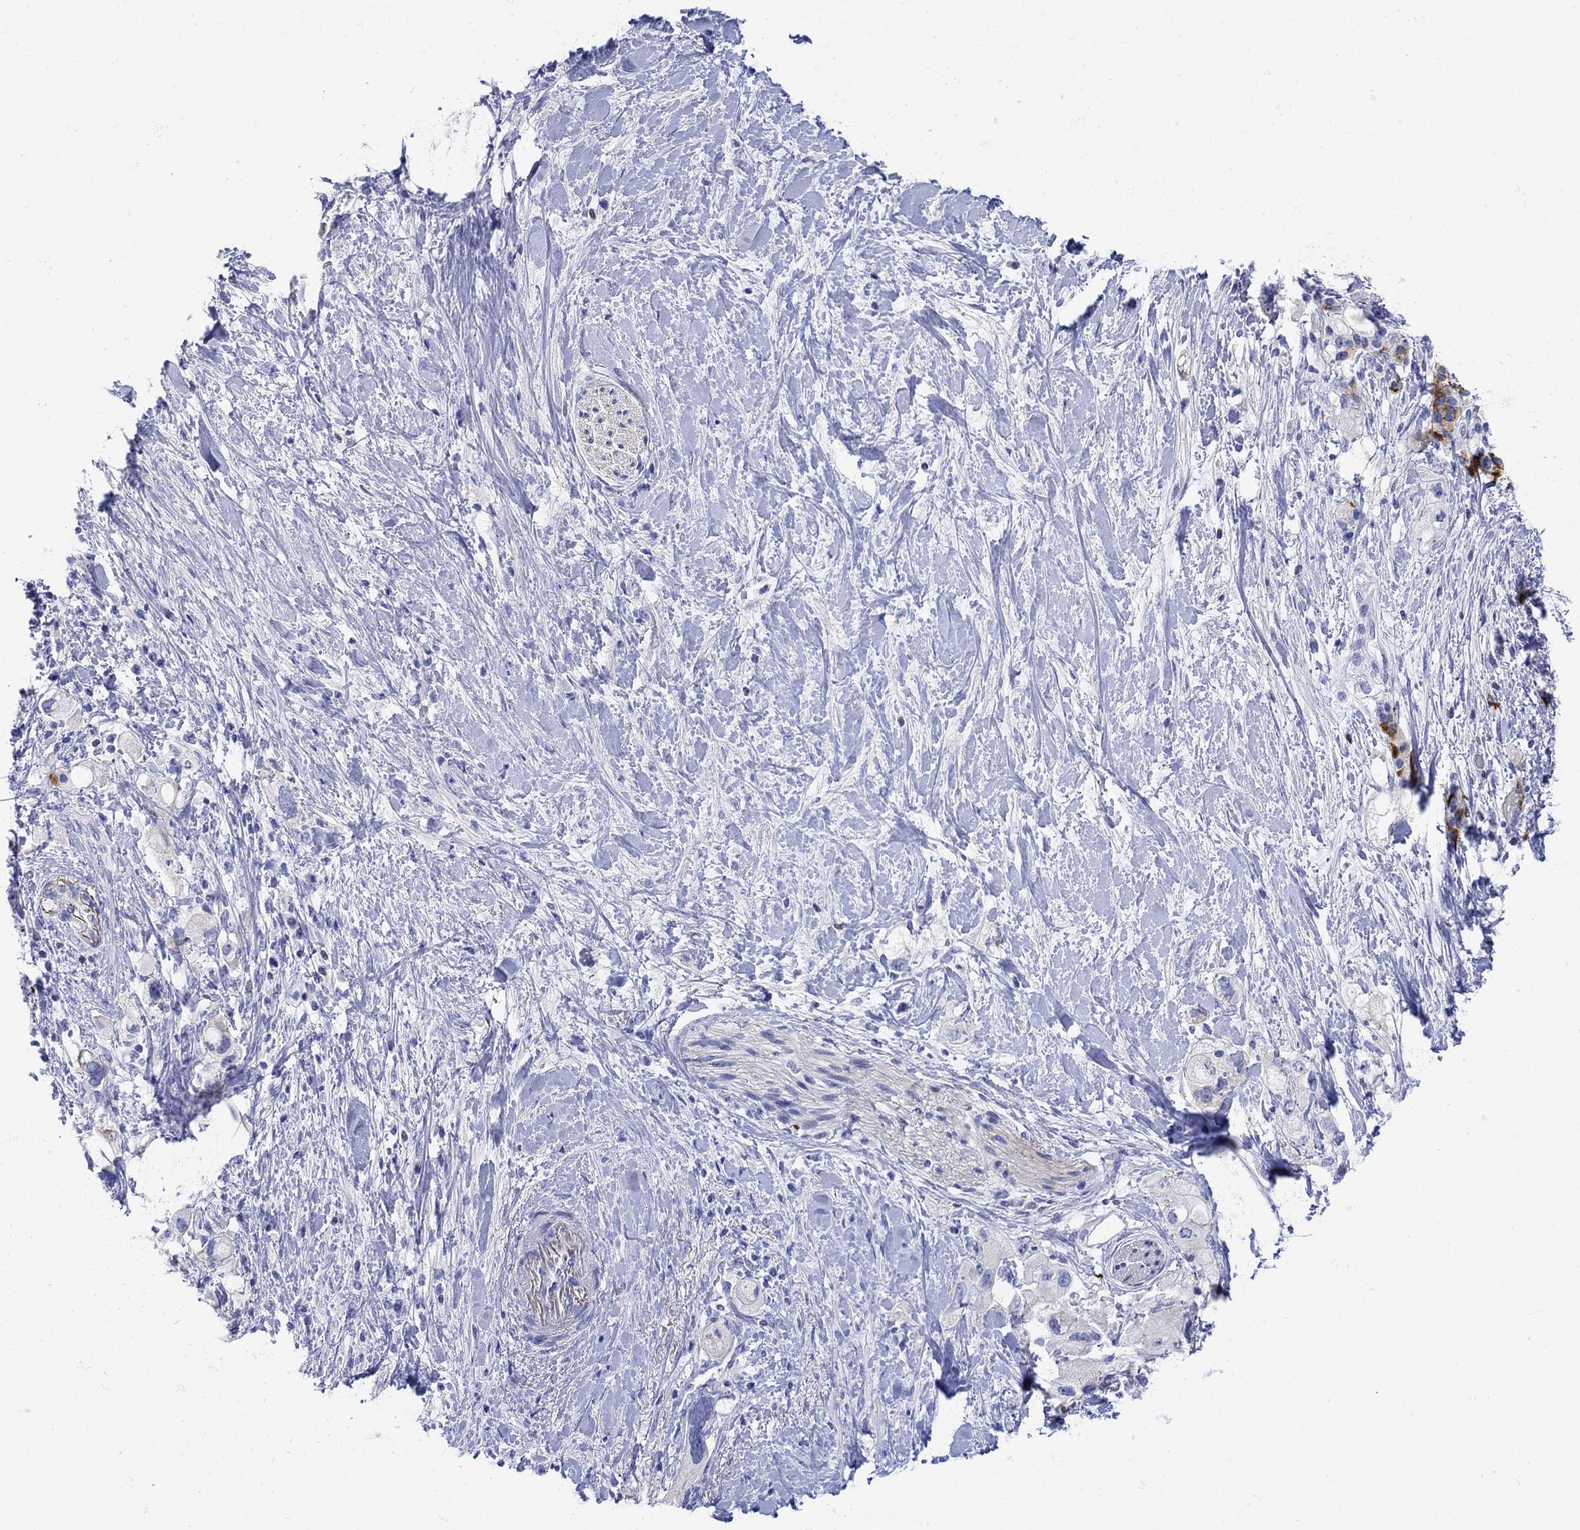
{"staining": {"intensity": "negative", "quantity": "none", "location": "none"}, "tissue": "pancreatic cancer", "cell_type": "Tumor cells", "image_type": "cancer", "snomed": [{"axis": "morphology", "description": "Adenocarcinoma, NOS"}, {"axis": "topography", "description": "Pancreas"}], "caption": "Protein analysis of adenocarcinoma (pancreatic) shows no significant expression in tumor cells. Nuclei are stained in blue.", "gene": "ANKMY1", "patient": {"sex": "female", "age": 56}}